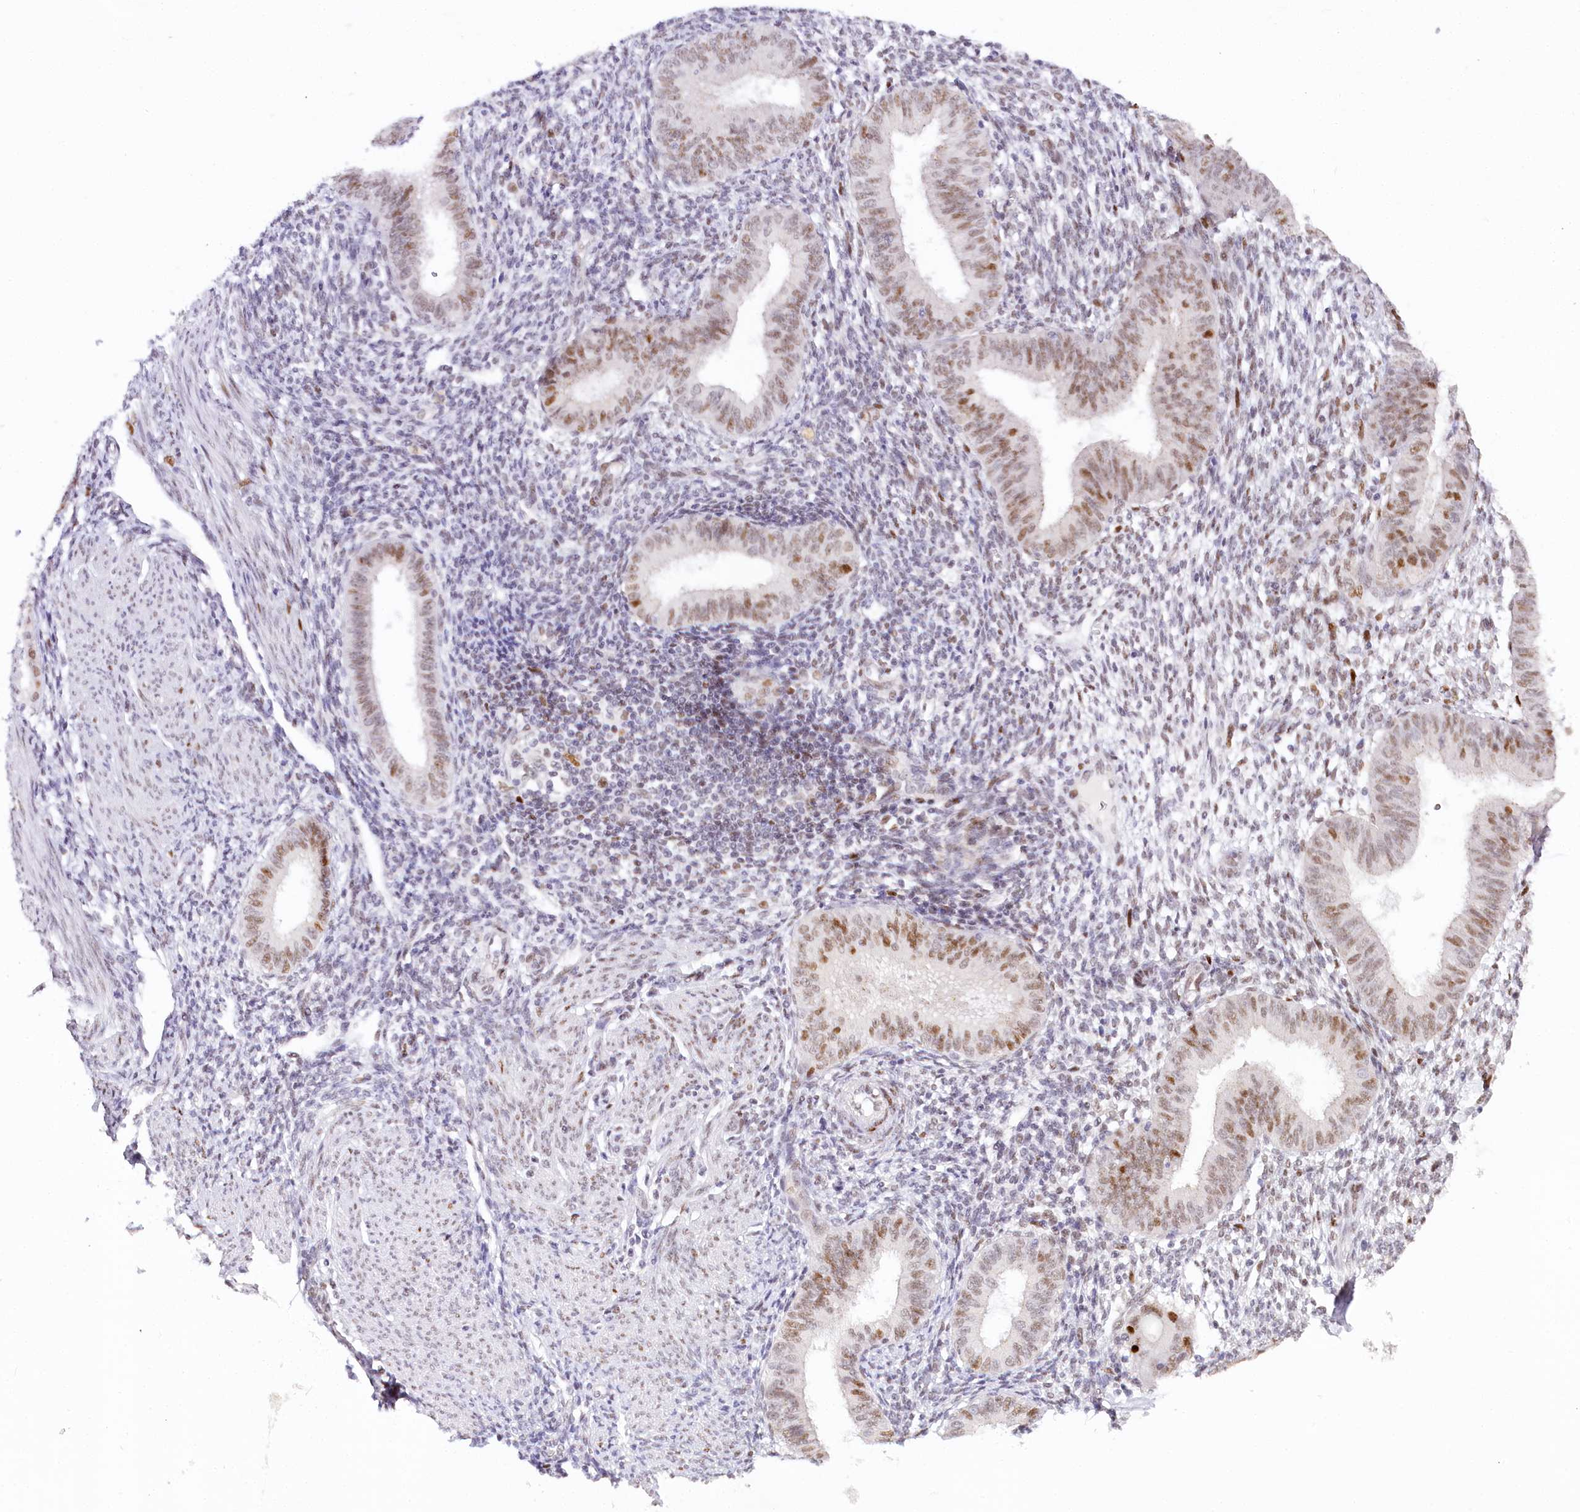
{"staining": {"intensity": "weak", "quantity": "<25%", "location": "nuclear"}, "tissue": "endometrium", "cell_type": "Cells in endometrial stroma", "image_type": "normal", "snomed": [{"axis": "morphology", "description": "Normal tissue, NOS"}, {"axis": "topography", "description": "Uterus"}, {"axis": "topography", "description": "Endometrium"}], "caption": "Cells in endometrial stroma show no significant expression in unremarkable endometrium.", "gene": "TP53", "patient": {"sex": "female", "age": 48}}